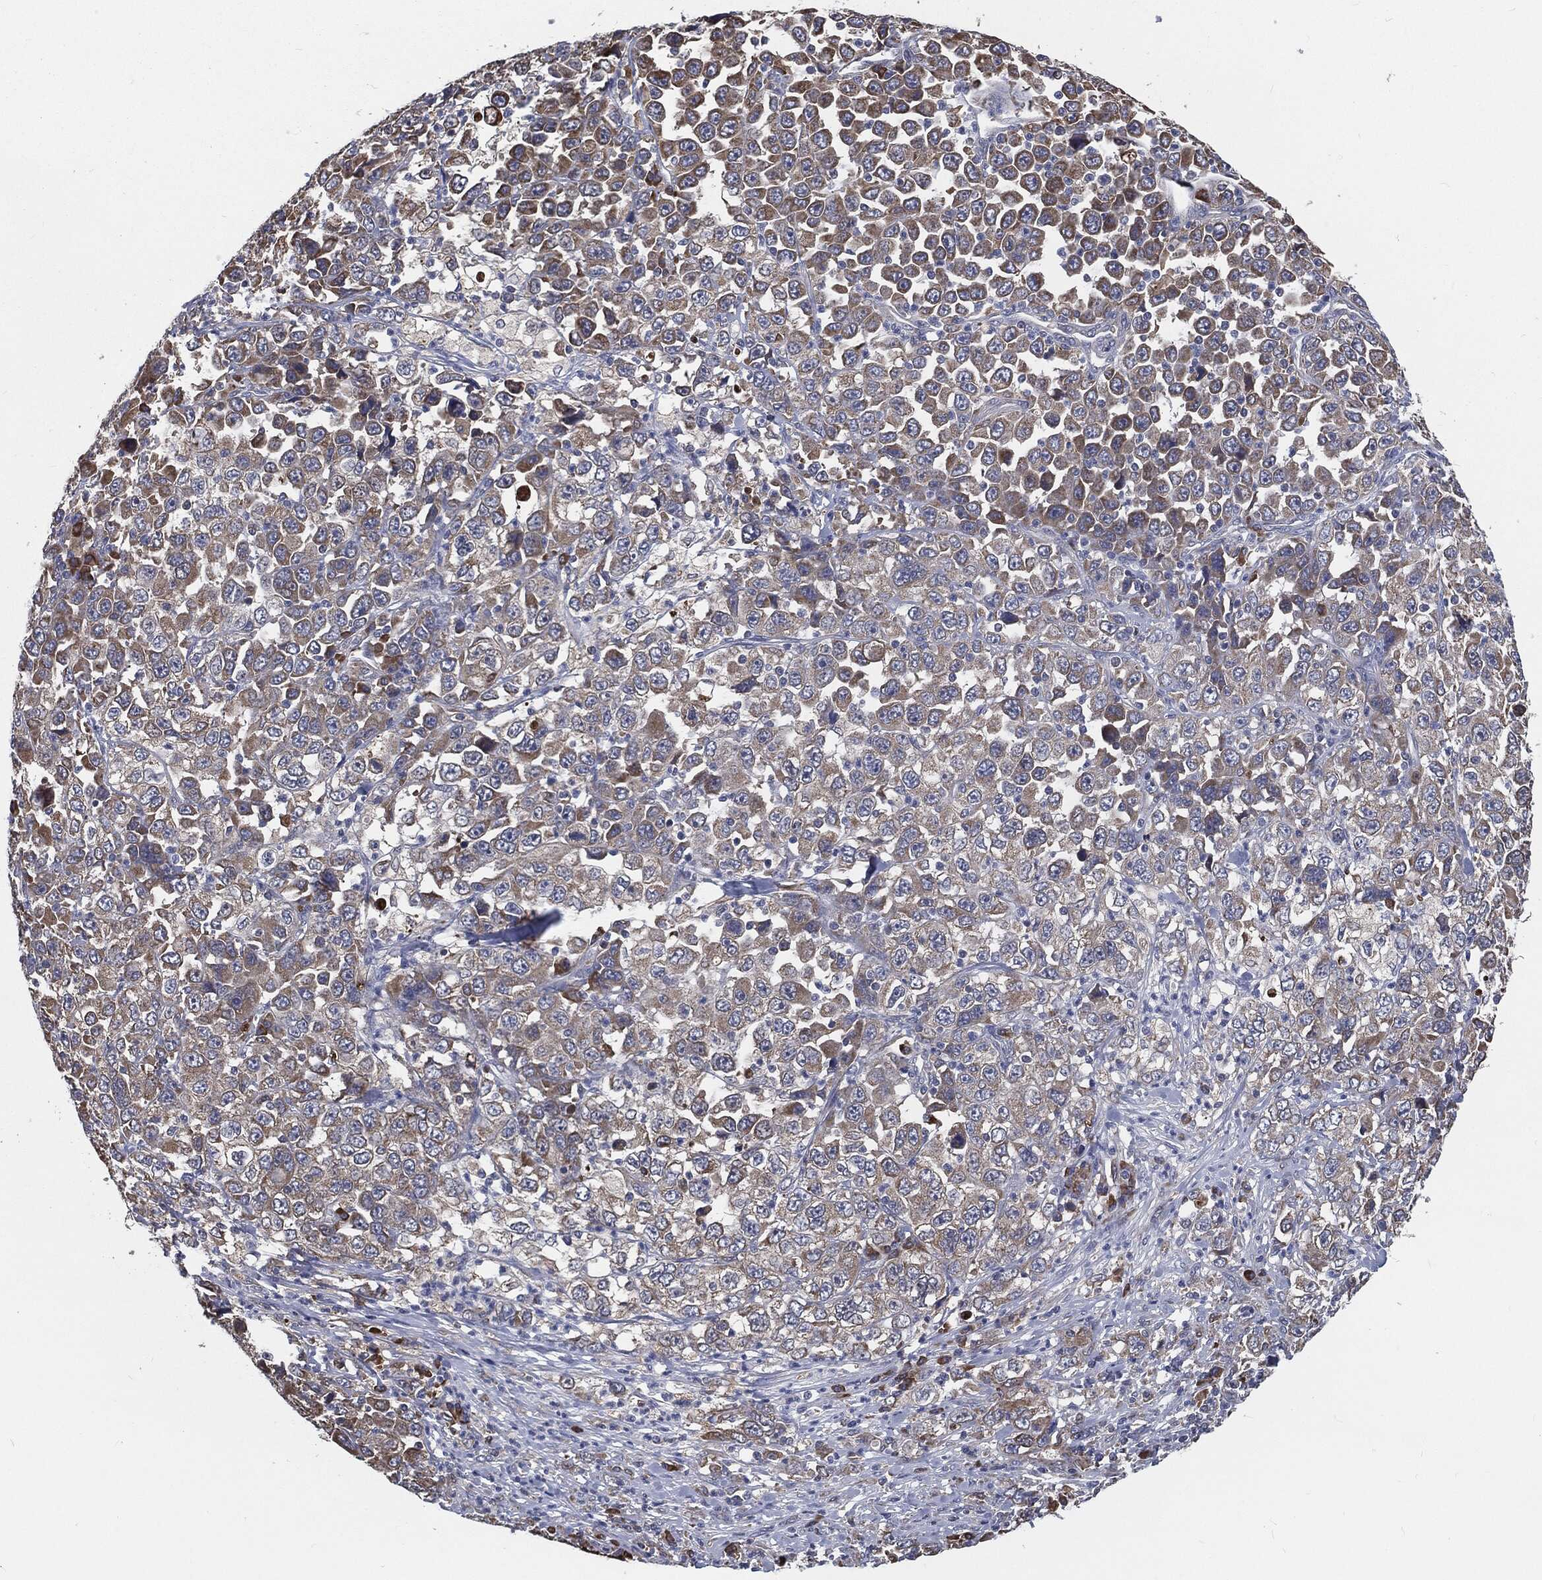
{"staining": {"intensity": "moderate", "quantity": "<25%", "location": "cytoplasmic/membranous"}, "tissue": "stomach cancer", "cell_type": "Tumor cells", "image_type": "cancer", "snomed": [{"axis": "morphology", "description": "Normal tissue, NOS"}, {"axis": "morphology", "description": "Adenocarcinoma, NOS"}, {"axis": "topography", "description": "Stomach, upper"}, {"axis": "topography", "description": "Stomach"}], "caption": "IHC image of stomach cancer stained for a protein (brown), which reveals low levels of moderate cytoplasmic/membranous positivity in approximately <25% of tumor cells.", "gene": "PRDX4", "patient": {"sex": "male", "age": 59}}